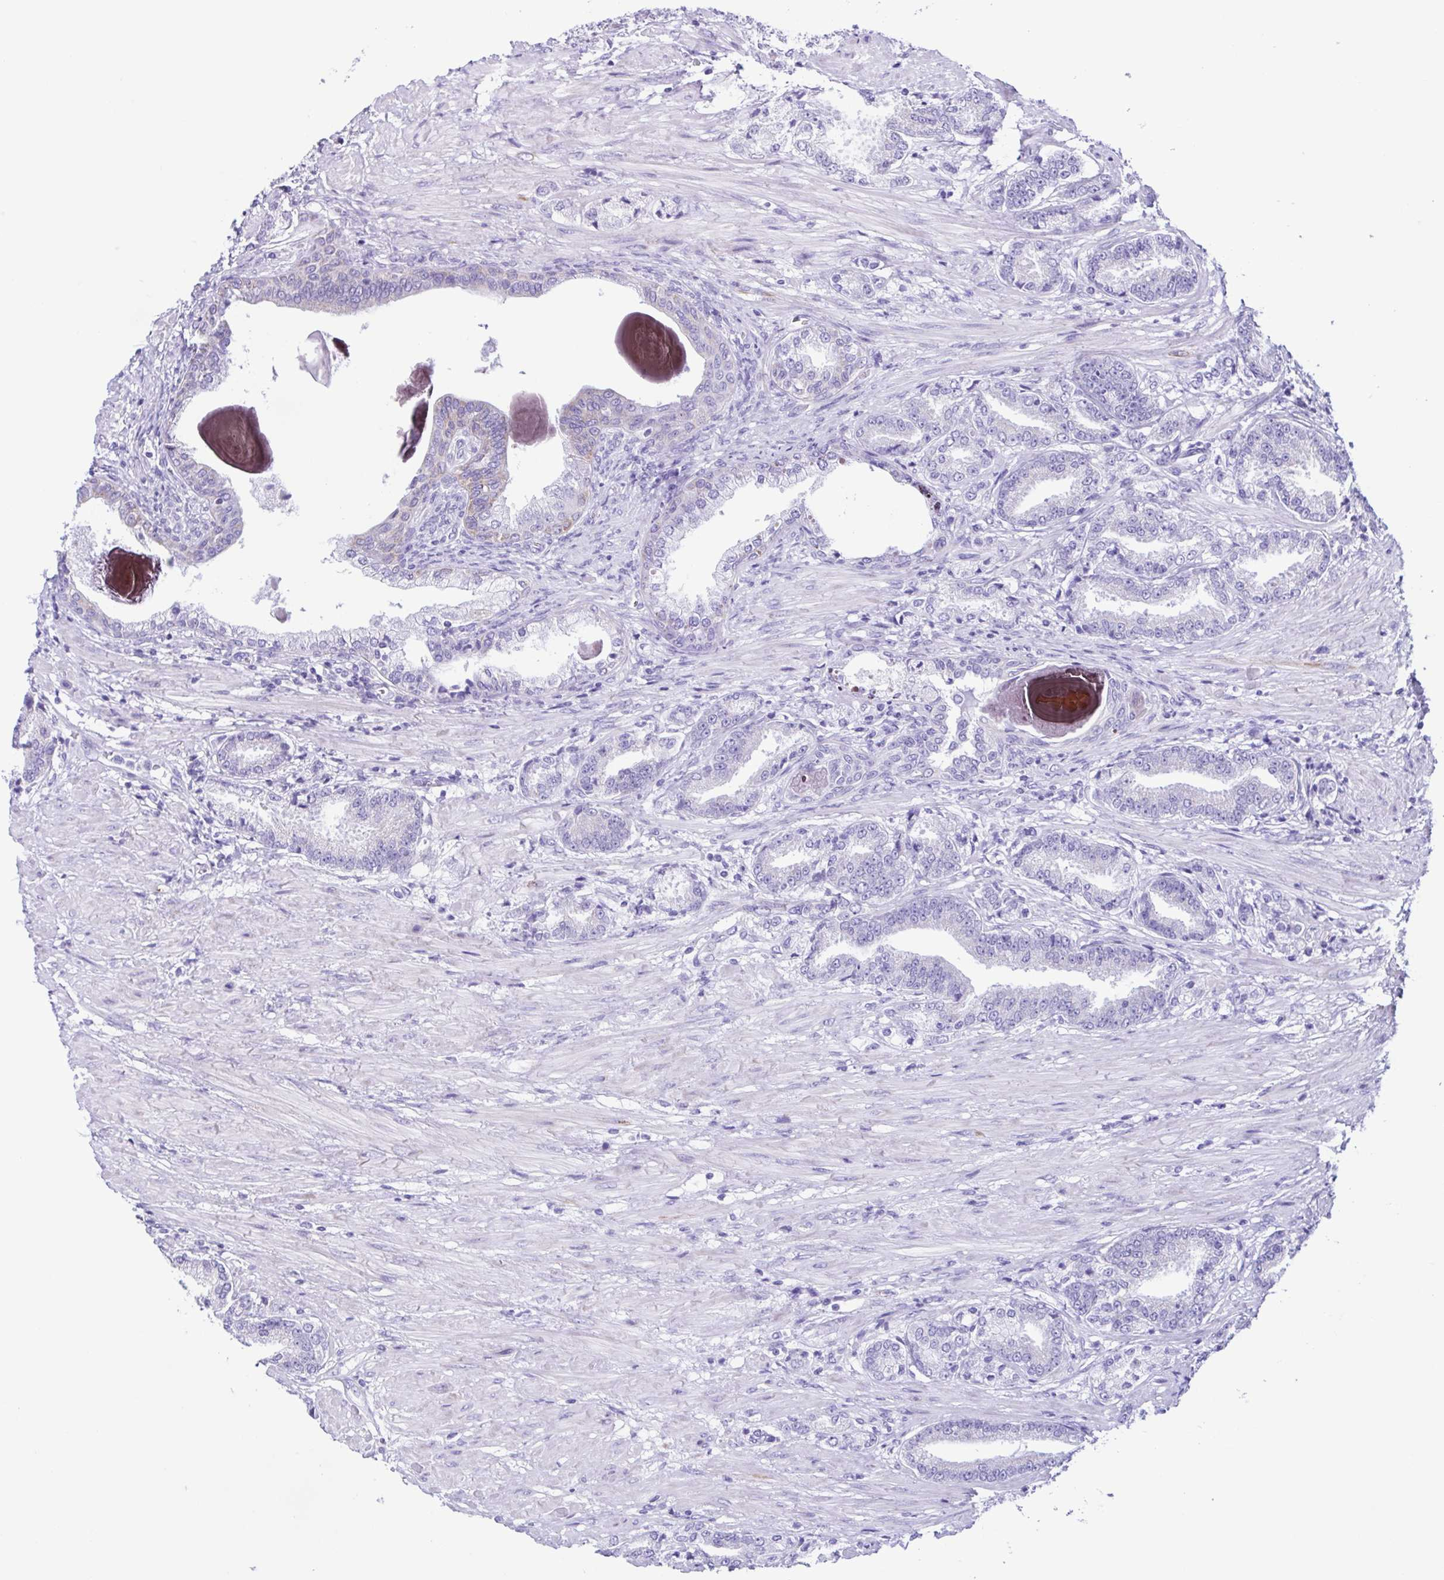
{"staining": {"intensity": "negative", "quantity": "none", "location": "none"}, "tissue": "prostate cancer", "cell_type": "Tumor cells", "image_type": "cancer", "snomed": [{"axis": "morphology", "description": "Adenocarcinoma, High grade"}, {"axis": "topography", "description": "Prostate and seminal vesicle, NOS"}], "caption": "The micrograph reveals no significant staining in tumor cells of adenocarcinoma (high-grade) (prostate).", "gene": "ACTRT3", "patient": {"sex": "male", "age": 61}}